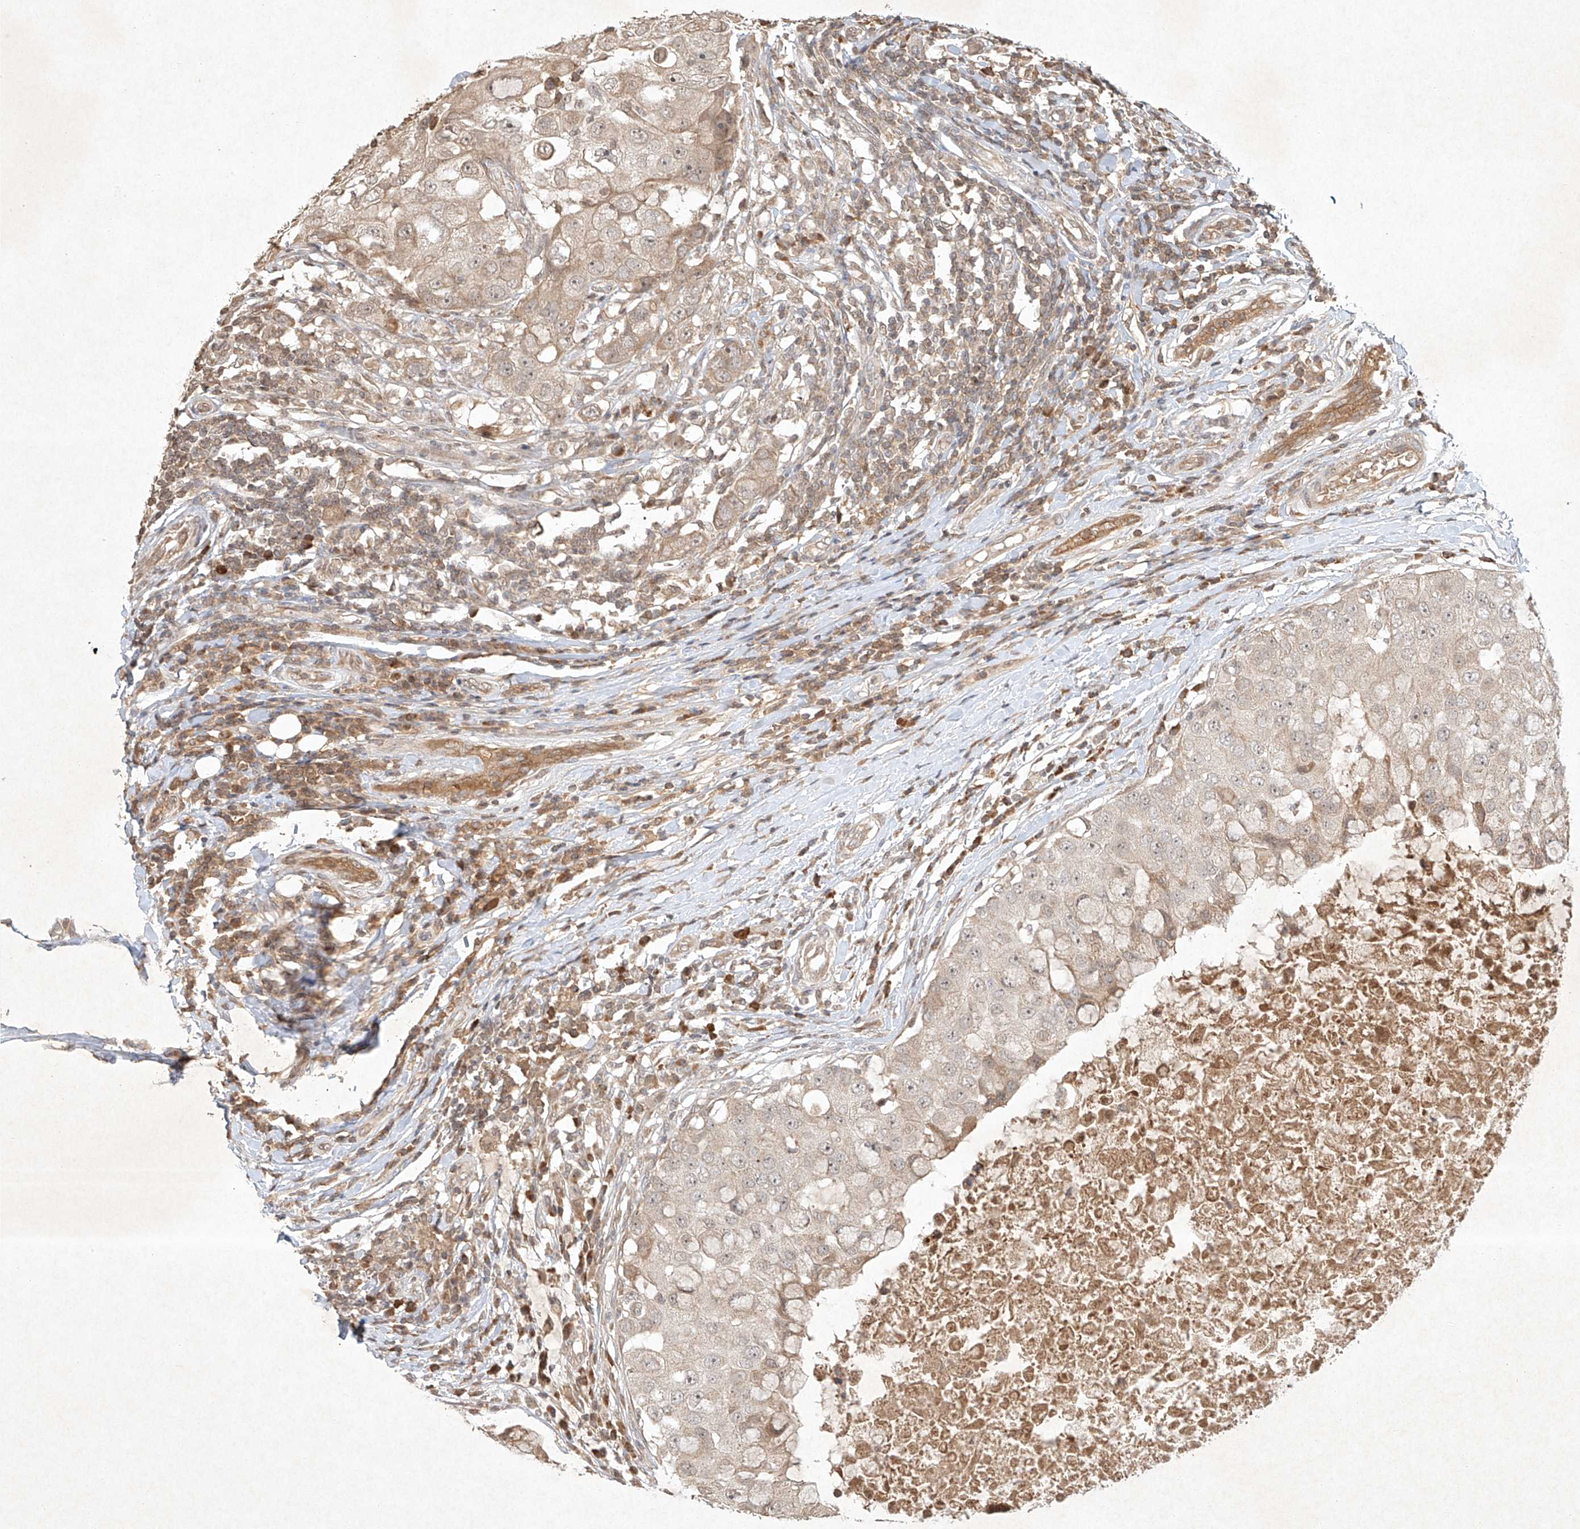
{"staining": {"intensity": "weak", "quantity": "<25%", "location": "cytoplasmic/membranous"}, "tissue": "breast cancer", "cell_type": "Tumor cells", "image_type": "cancer", "snomed": [{"axis": "morphology", "description": "Duct carcinoma"}, {"axis": "topography", "description": "Breast"}], "caption": "Photomicrograph shows no protein expression in tumor cells of breast invasive ductal carcinoma tissue.", "gene": "BTRC", "patient": {"sex": "female", "age": 27}}